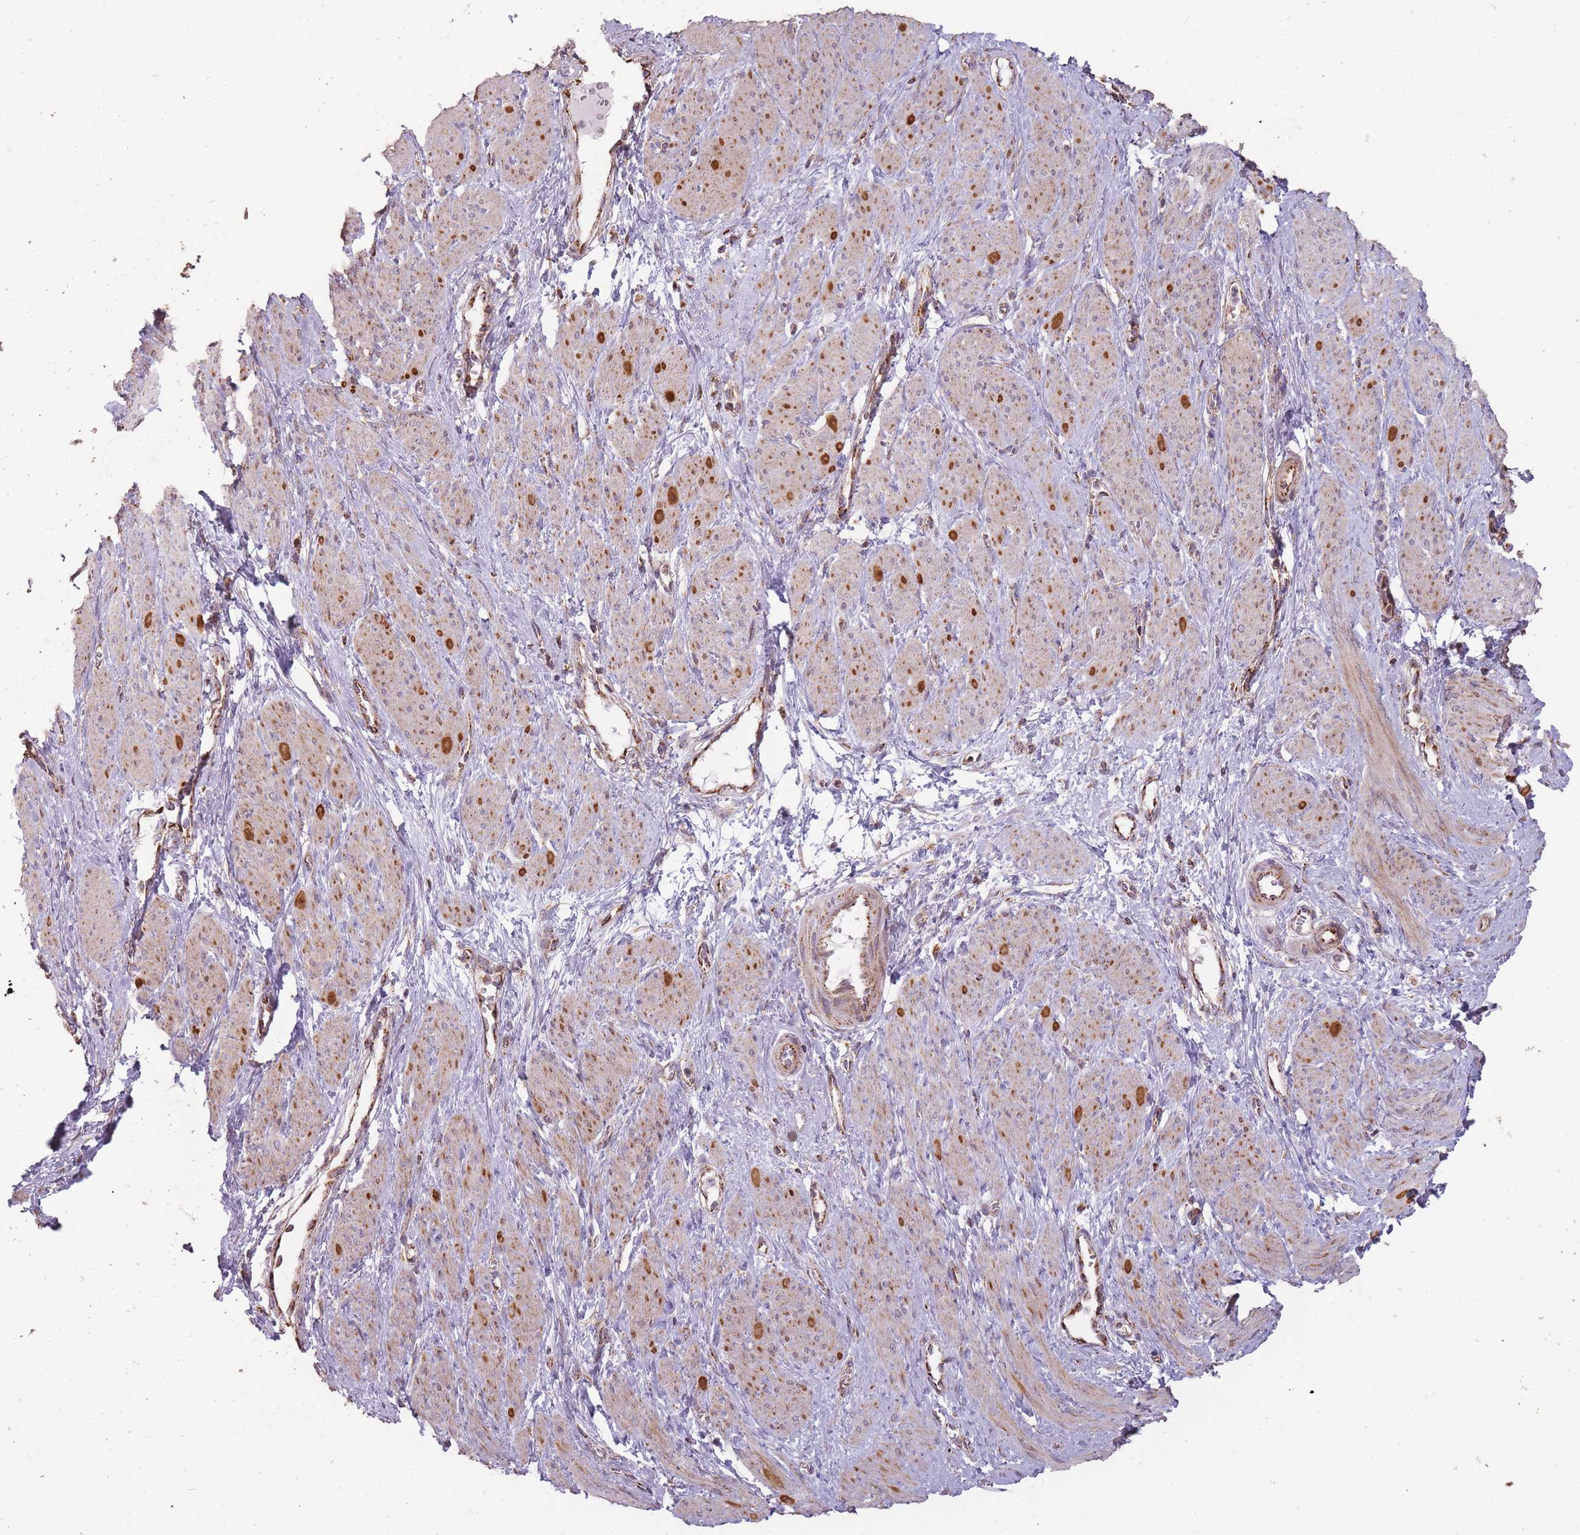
{"staining": {"intensity": "moderate", "quantity": ">75%", "location": "cytoplasmic/membranous"}, "tissue": "smooth muscle", "cell_type": "Smooth muscle cells", "image_type": "normal", "snomed": [{"axis": "morphology", "description": "Normal tissue, NOS"}, {"axis": "topography", "description": "Smooth muscle"}, {"axis": "topography", "description": "Uterus"}], "caption": "Brown immunohistochemical staining in normal smooth muscle displays moderate cytoplasmic/membranous staining in approximately >75% of smooth muscle cells. (DAB = brown stain, brightfield microscopy at high magnification).", "gene": "CNOT8", "patient": {"sex": "female", "age": 39}}